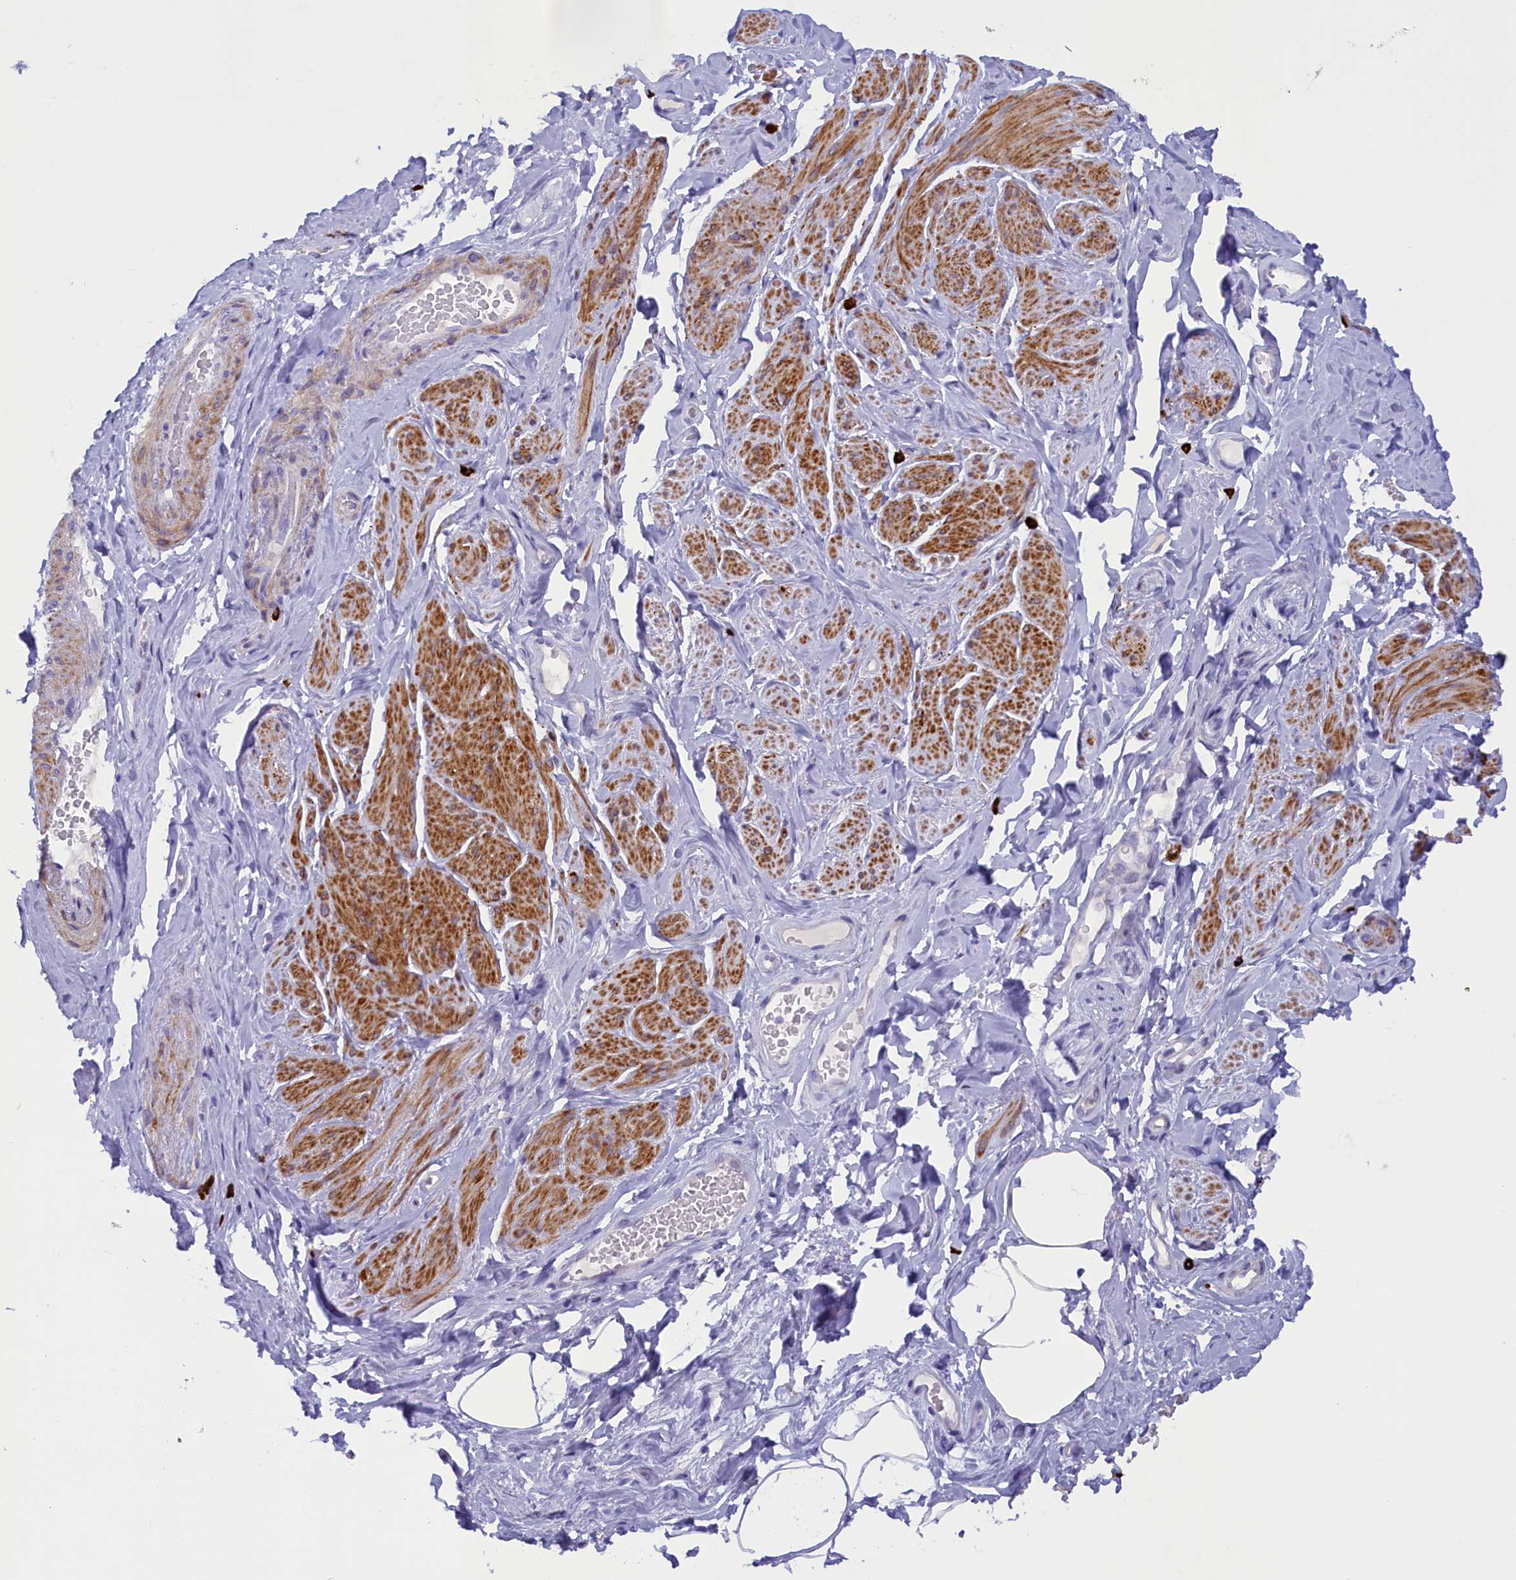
{"staining": {"intensity": "moderate", "quantity": "25%-75%", "location": "cytoplasmic/membranous"}, "tissue": "smooth muscle", "cell_type": "Smooth muscle cells", "image_type": "normal", "snomed": [{"axis": "morphology", "description": "Normal tissue, NOS"}, {"axis": "topography", "description": "Smooth muscle"}, {"axis": "topography", "description": "Peripheral nerve tissue"}], "caption": "An IHC photomicrograph of normal tissue is shown. Protein staining in brown shows moderate cytoplasmic/membranous positivity in smooth muscle within smooth muscle cells.", "gene": "RTTN", "patient": {"sex": "male", "age": 69}}